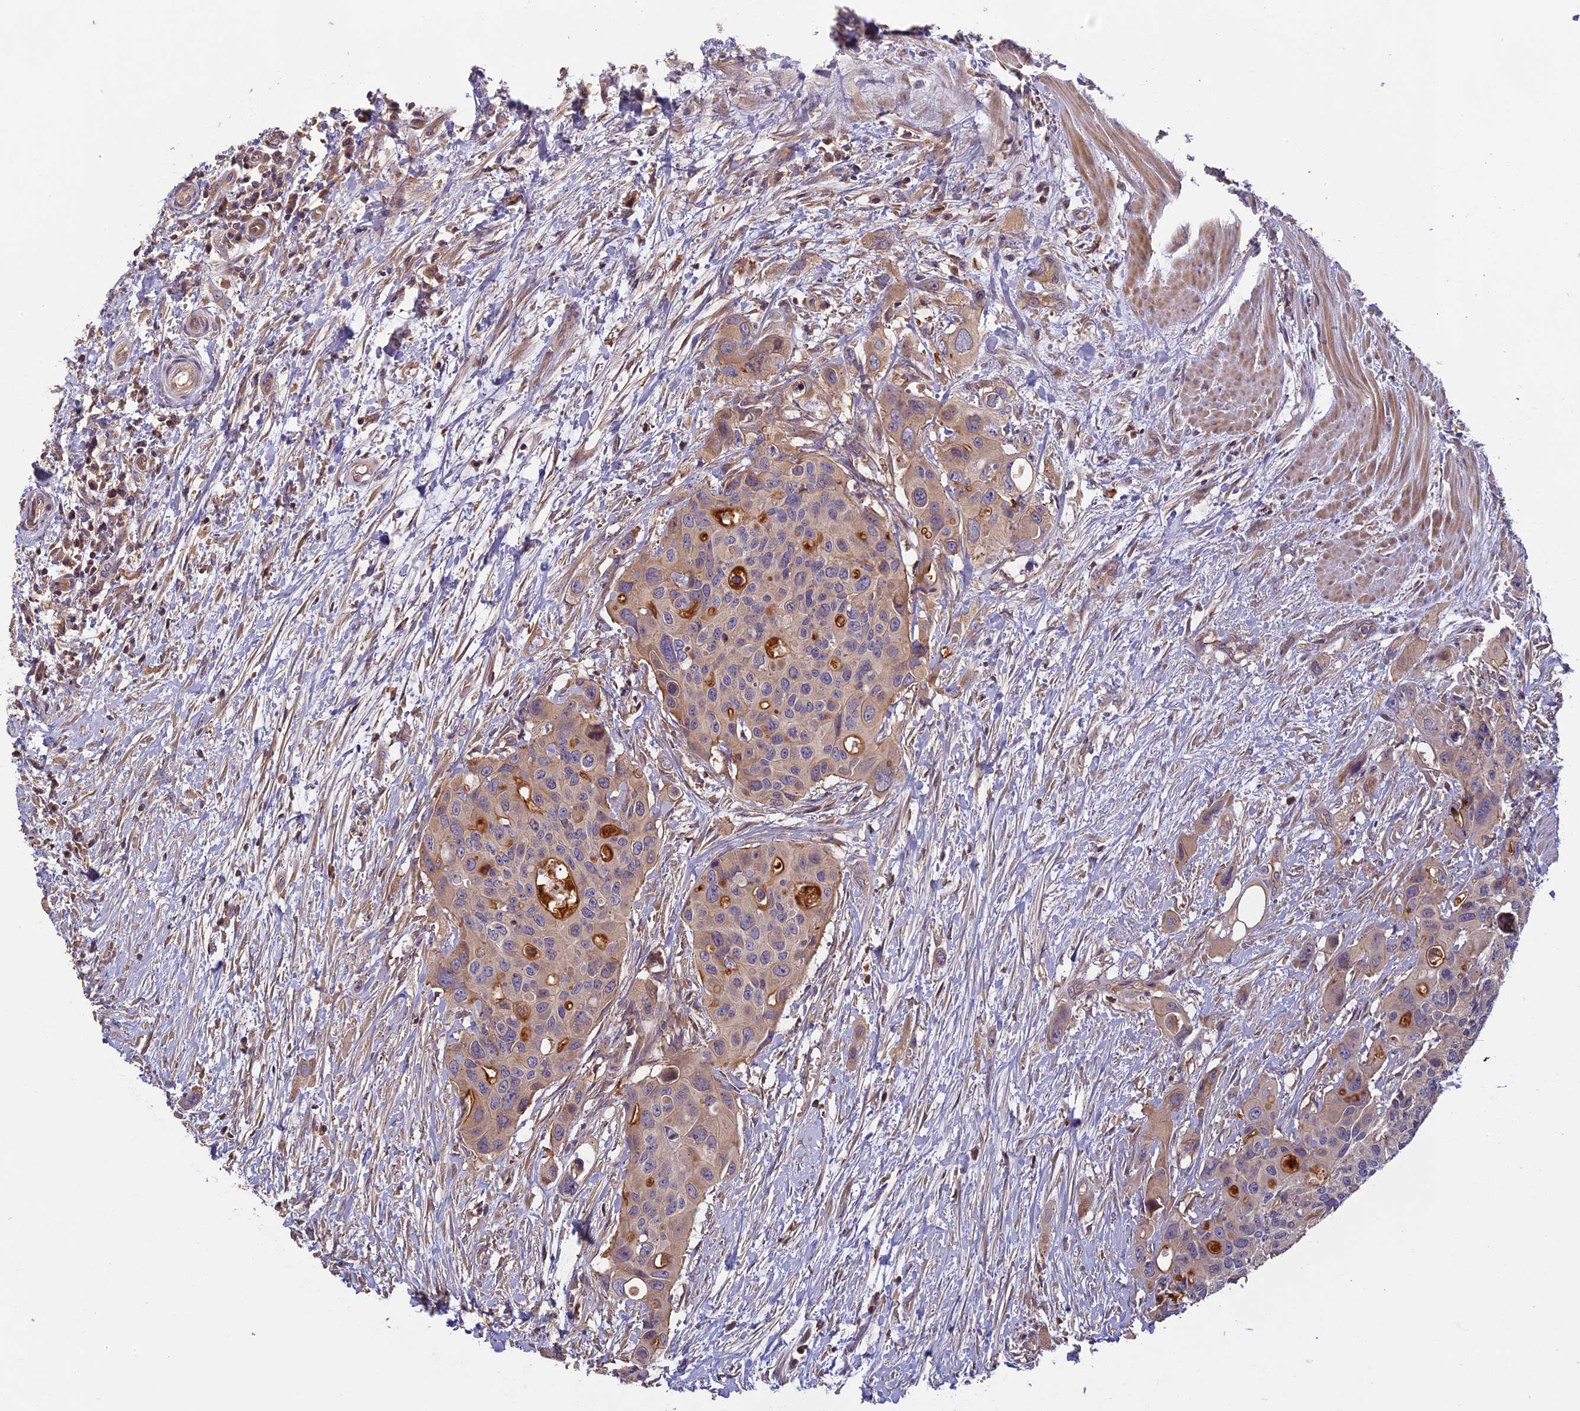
{"staining": {"intensity": "moderate", "quantity": "<25%", "location": "cytoplasmic/membranous"}, "tissue": "colorectal cancer", "cell_type": "Tumor cells", "image_type": "cancer", "snomed": [{"axis": "morphology", "description": "Adenocarcinoma, NOS"}, {"axis": "topography", "description": "Colon"}], "caption": "Tumor cells exhibit low levels of moderate cytoplasmic/membranous staining in about <25% of cells in colorectal adenocarcinoma. Using DAB (brown) and hematoxylin (blue) stains, captured at high magnification using brightfield microscopy.", "gene": "AP4E1", "patient": {"sex": "male", "age": 77}}